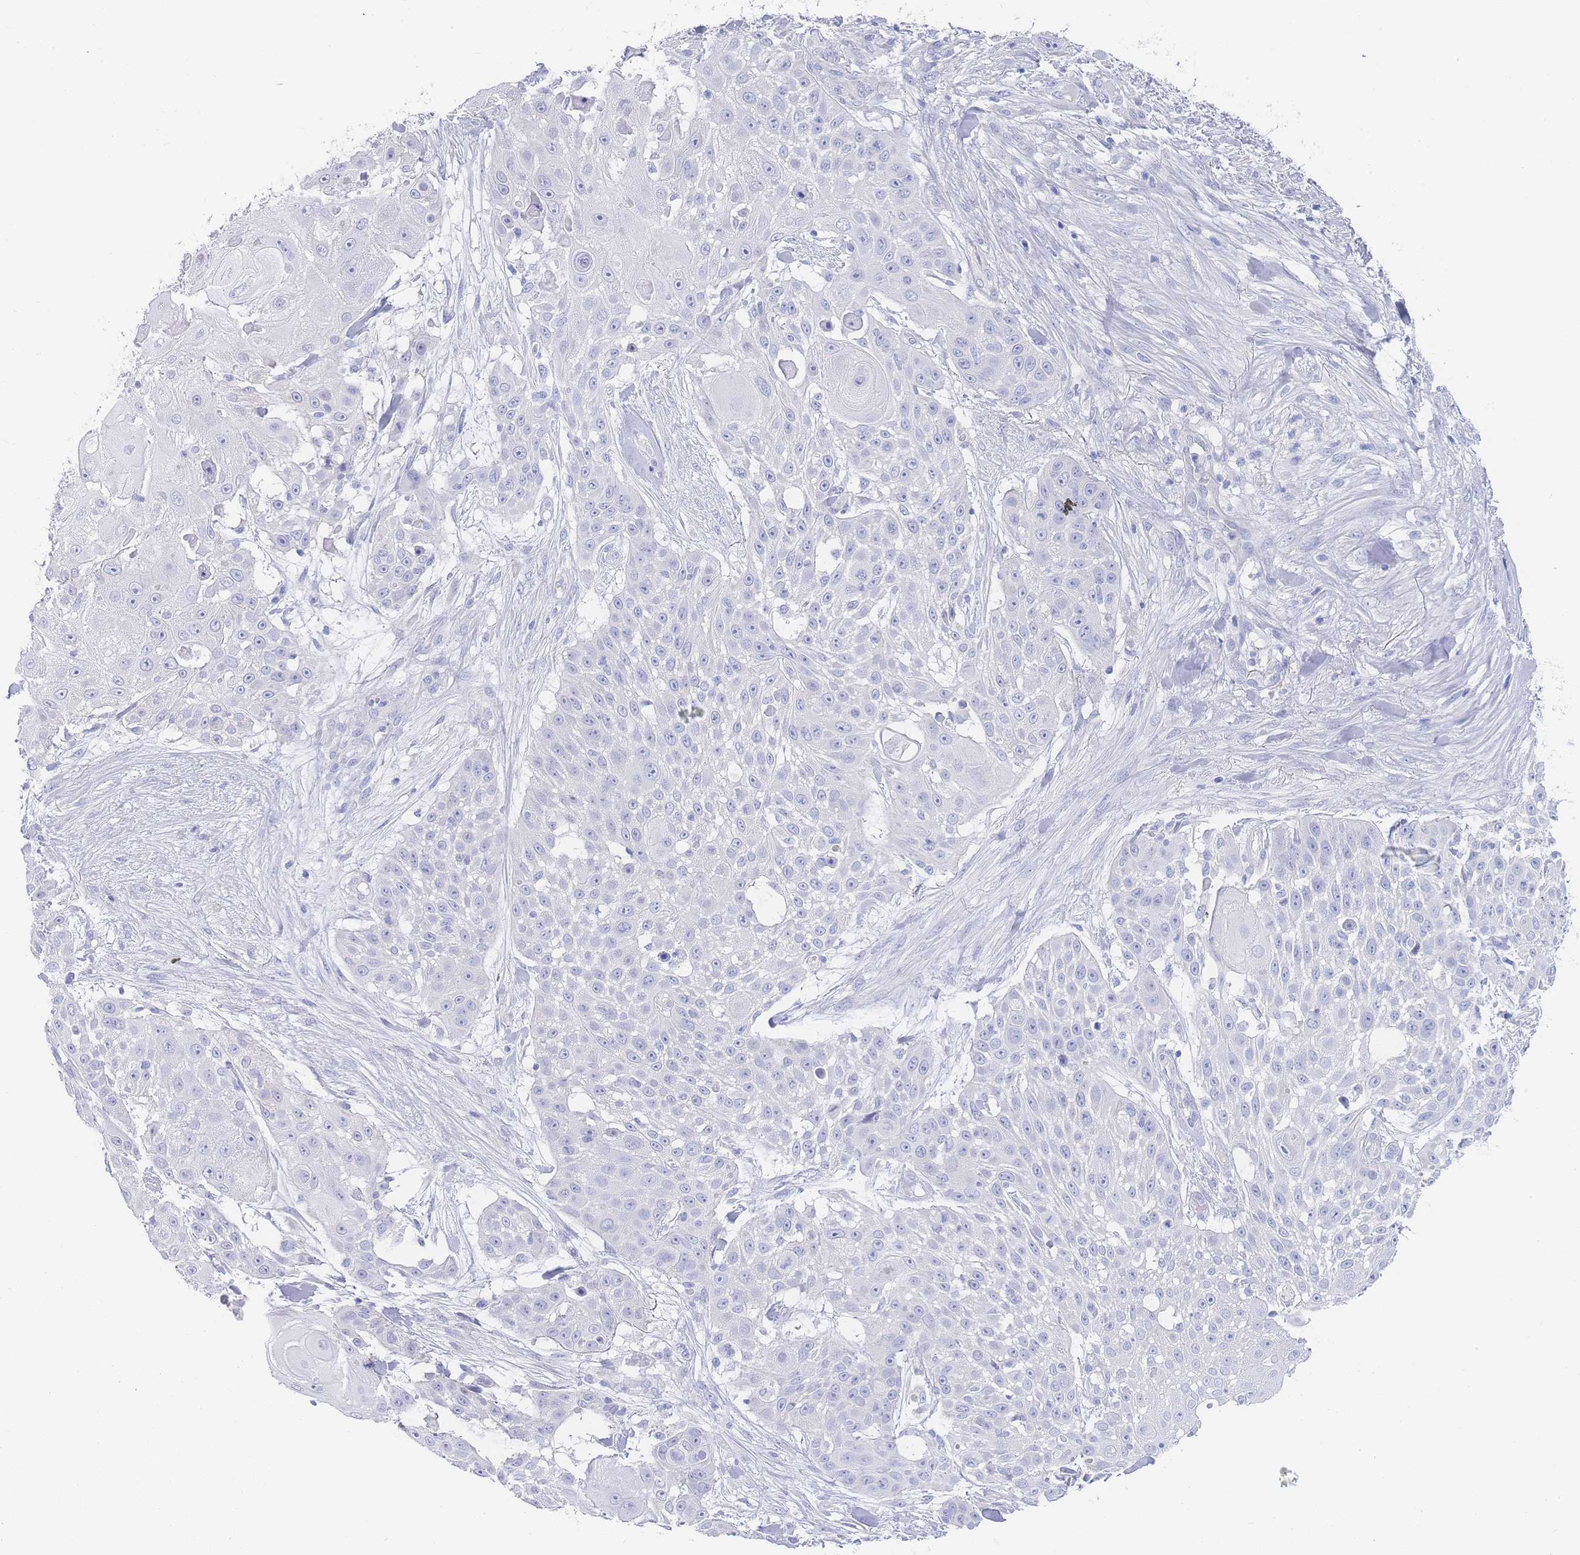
{"staining": {"intensity": "negative", "quantity": "none", "location": "none"}, "tissue": "skin cancer", "cell_type": "Tumor cells", "image_type": "cancer", "snomed": [{"axis": "morphology", "description": "Squamous cell carcinoma, NOS"}, {"axis": "topography", "description": "Skin"}], "caption": "Protein analysis of skin cancer (squamous cell carcinoma) displays no significant staining in tumor cells.", "gene": "LZTFL1", "patient": {"sex": "female", "age": 86}}